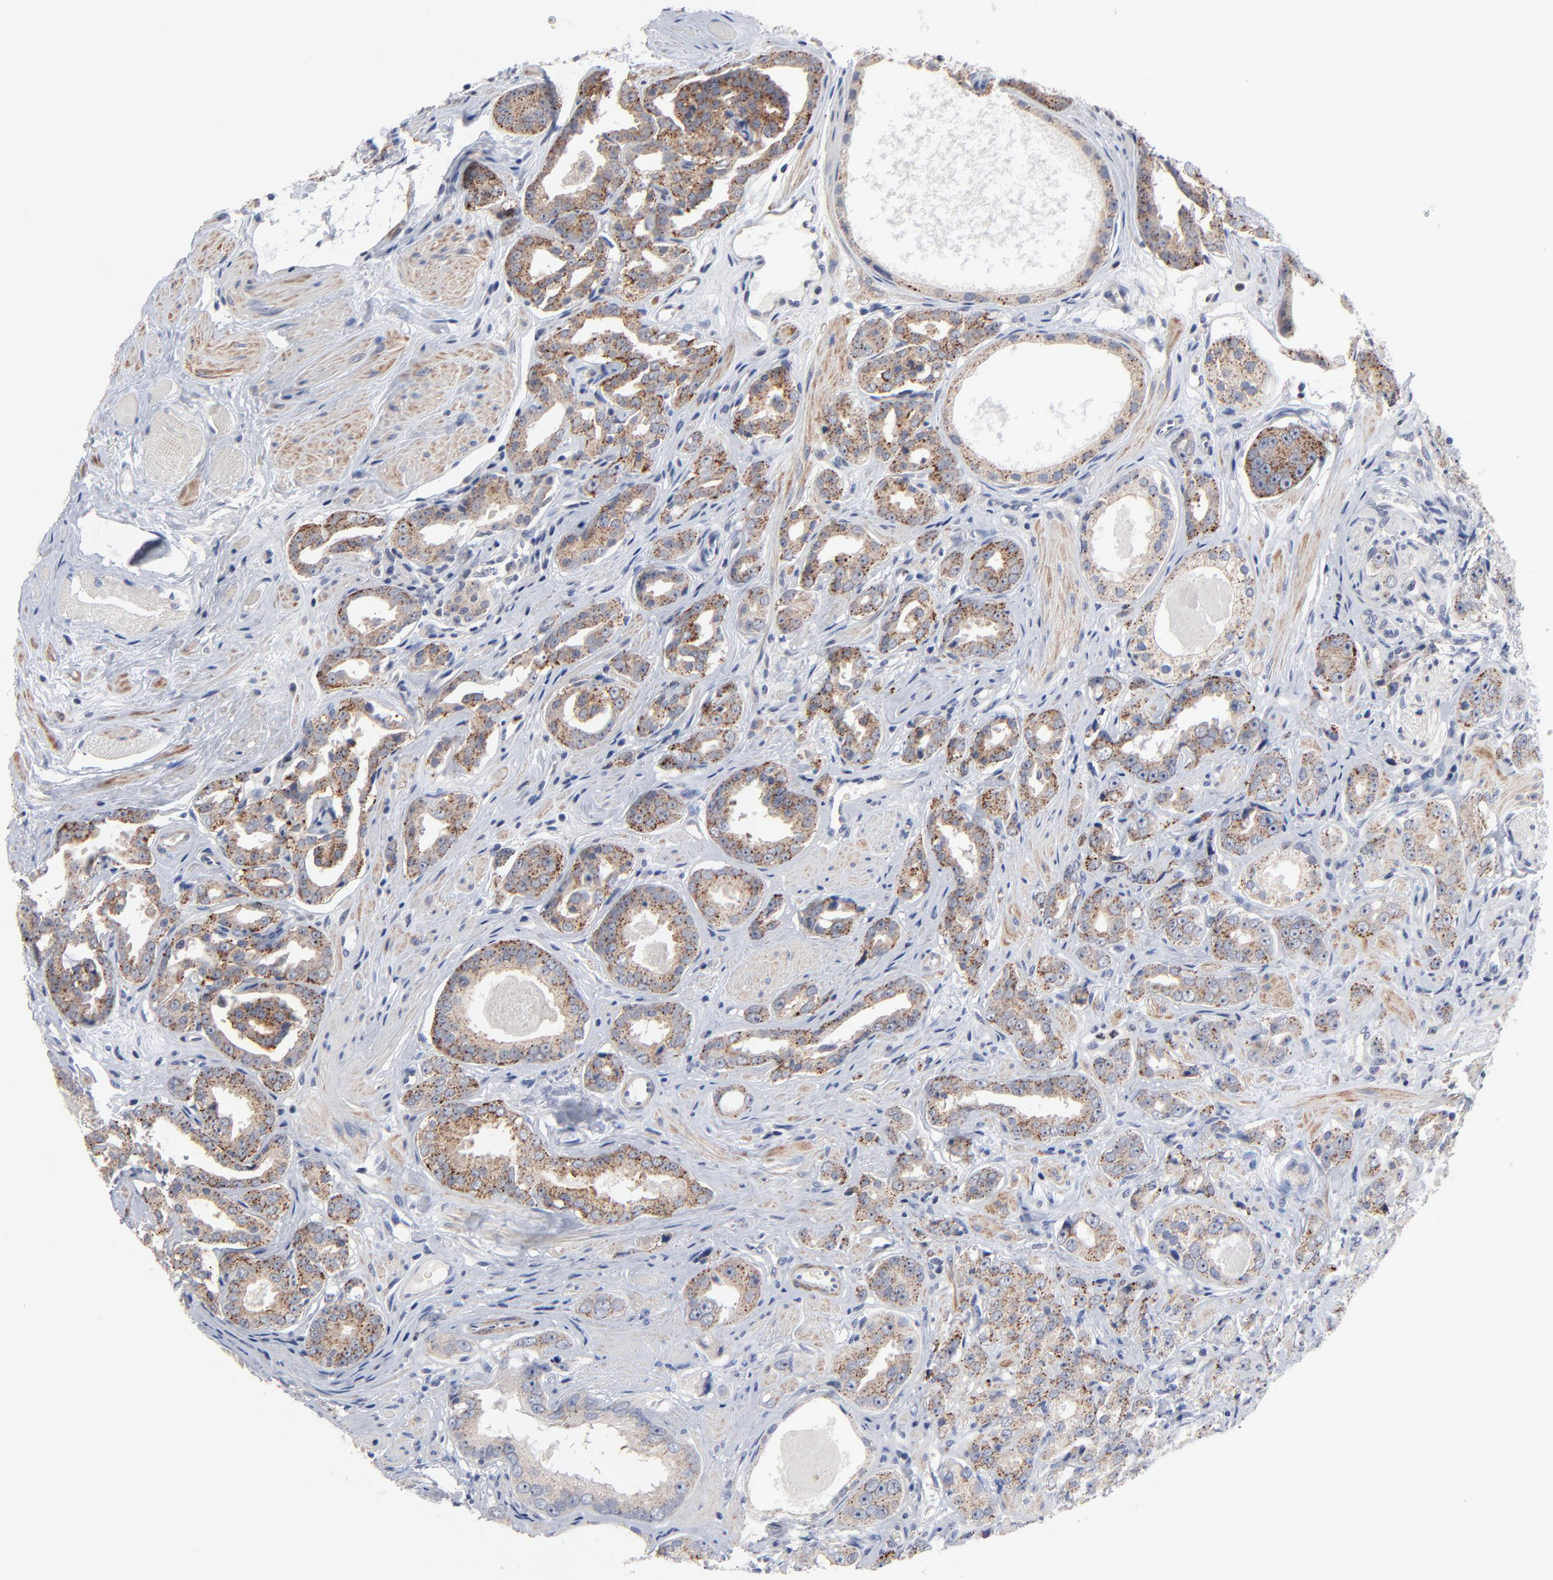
{"staining": {"intensity": "moderate", "quantity": ">75%", "location": "cytoplasmic/membranous"}, "tissue": "prostate cancer", "cell_type": "Tumor cells", "image_type": "cancer", "snomed": [{"axis": "morphology", "description": "Adenocarcinoma, Medium grade"}, {"axis": "topography", "description": "Prostate"}], "caption": "The image demonstrates immunohistochemical staining of prostate cancer (adenocarcinoma (medium-grade)). There is moderate cytoplasmic/membranous expression is present in approximately >75% of tumor cells.", "gene": "AADAC", "patient": {"sex": "male", "age": 53}}